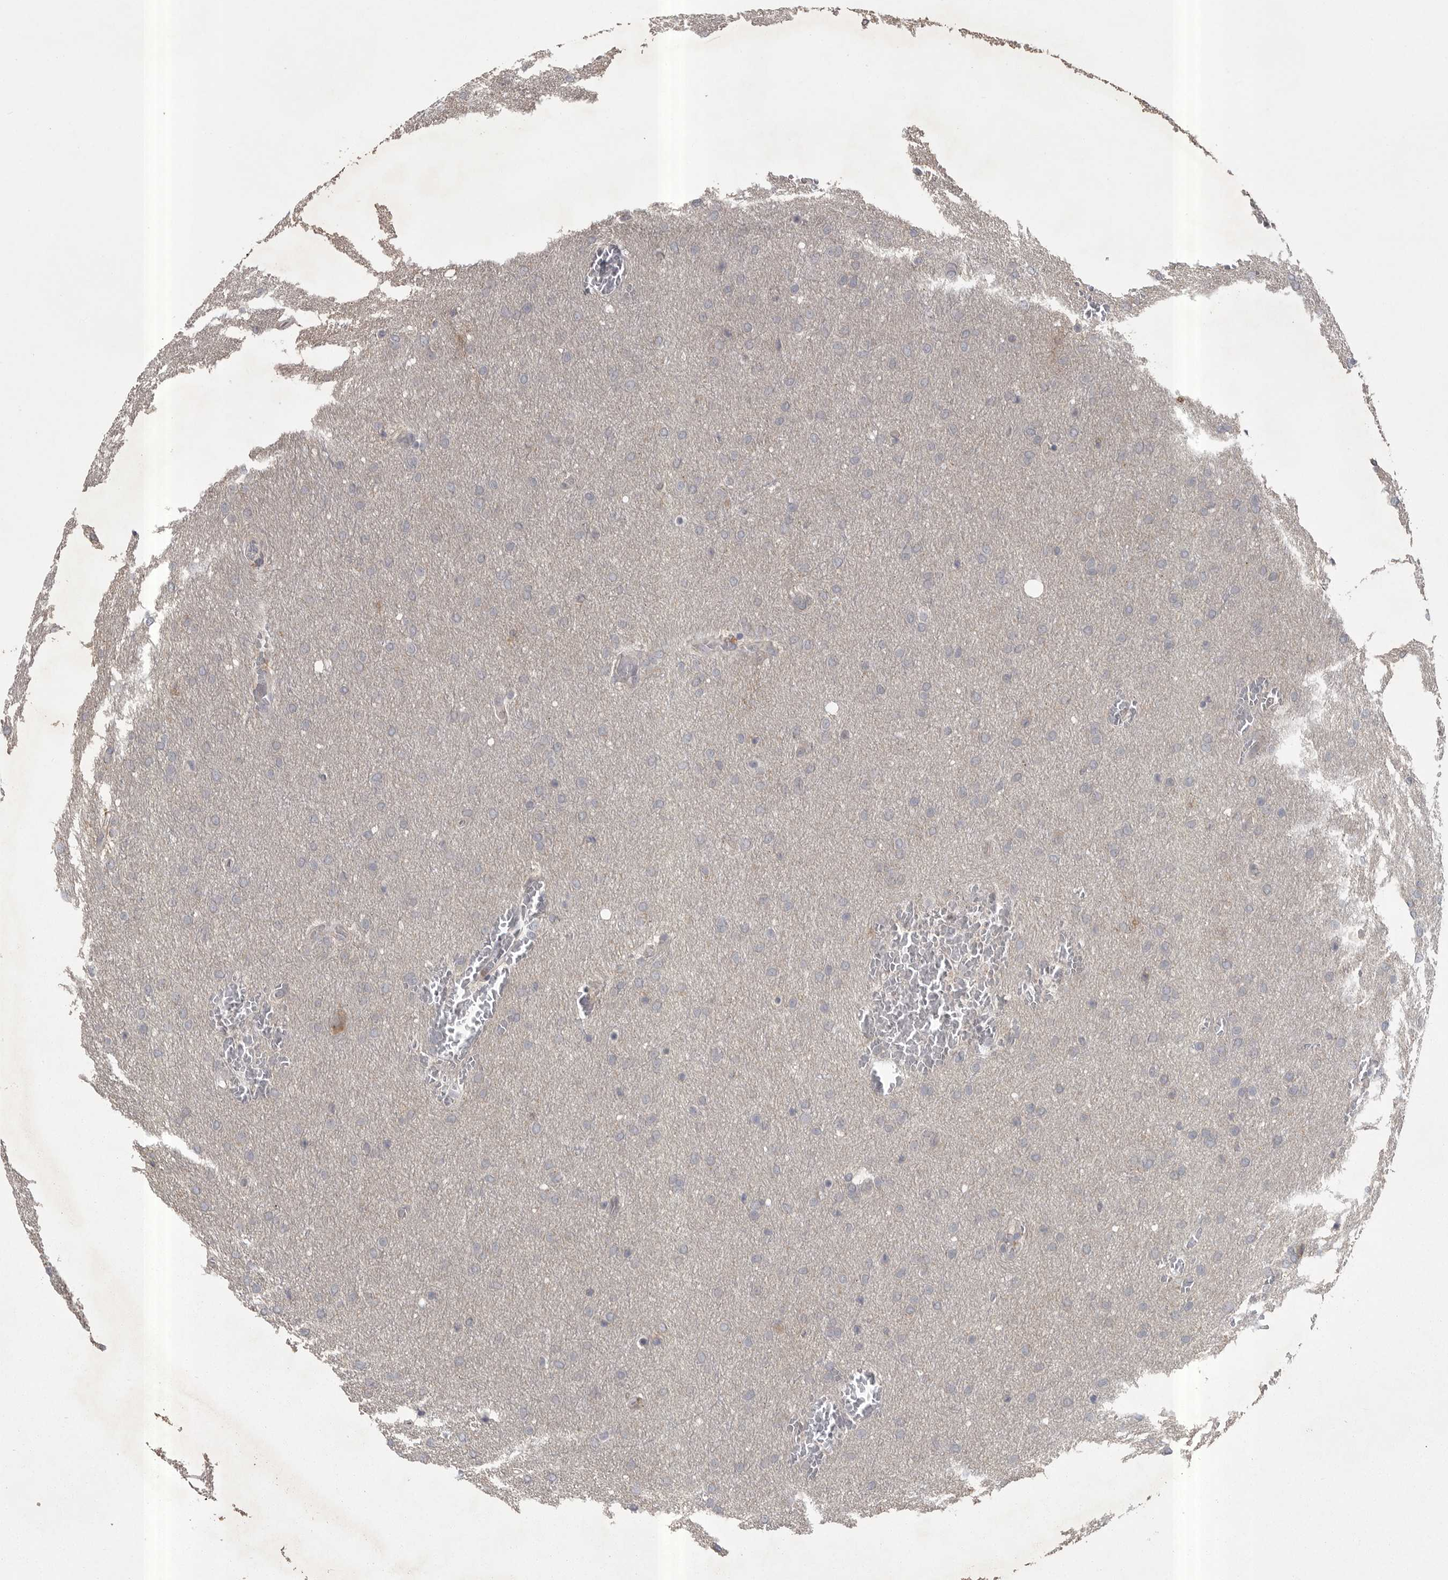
{"staining": {"intensity": "weak", "quantity": "<25%", "location": "cytoplasmic/membranous"}, "tissue": "glioma", "cell_type": "Tumor cells", "image_type": "cancer", "snomed": [{"axis": "morphology", "description": "Glioma, malignant, Low grade"}, {"axis": "topography", "description": "Brain"}], "caption": "Tumor cells are negative for protein expression in human malignant glioma (low-grade).", "gene": "PHF13", "patient": {"sex": "female", "age": 37}}